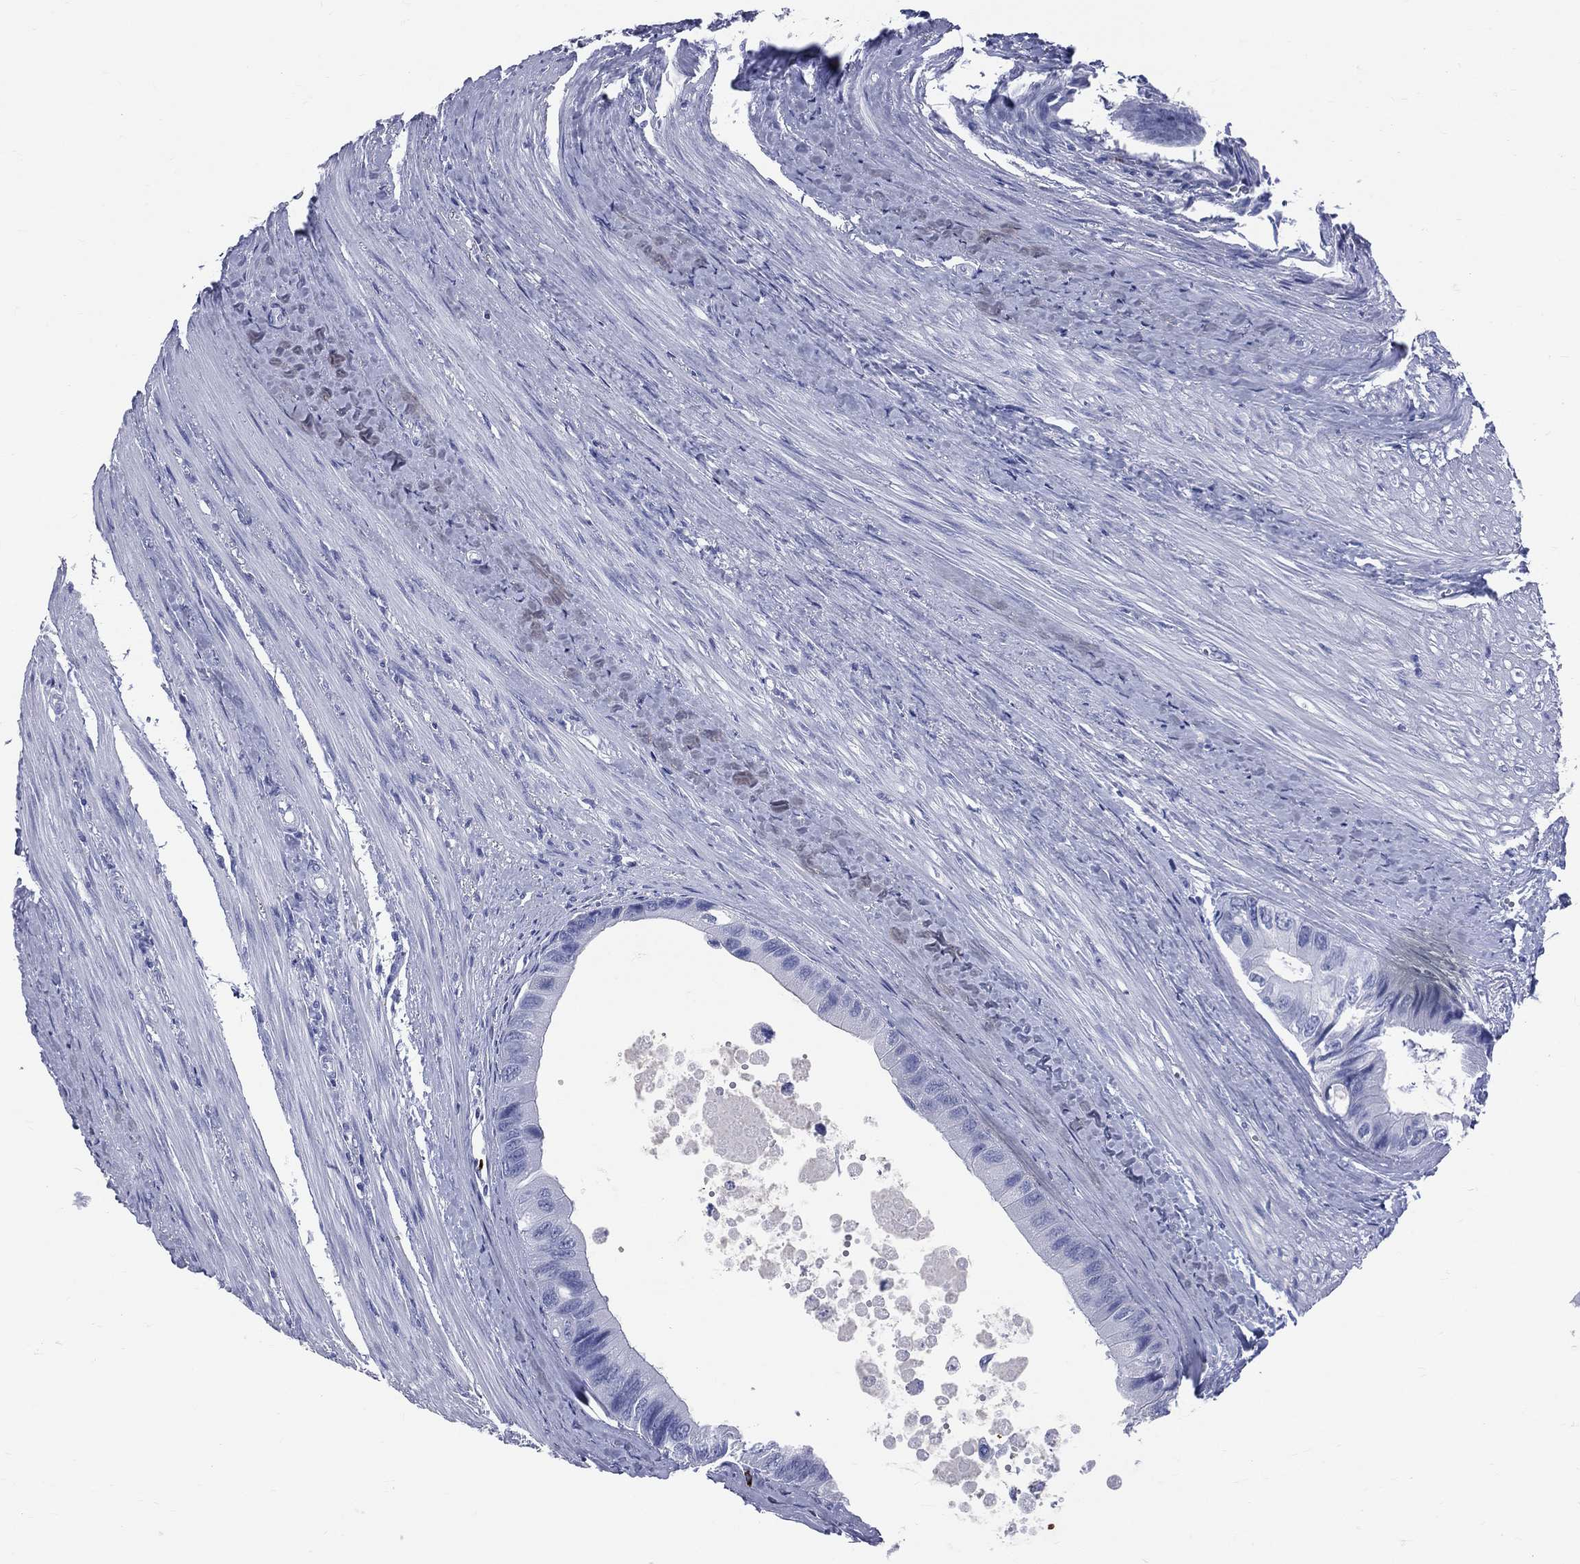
{"staining": {"intensity": "negative", "quantity": "none", "location": "none"}, "tissue": "colorectal cancer", "cell_type": "Tumor cells", "image_type": "cancer", "snomed": [{"axis": "morphology", "description": "Normal tissue, NOS"}, {"axis": "morphology", "description": "Adenocarcinoma, NOS"}, {"axis": "topography", "description": "Colon"}], "caption": "Immunohistochemical staining of human colorectal cancer exhibits no significant expression in tumor cells. Nuclei are stained in blue.", "gene": "PGLYRP1", "patient": {"sex": "male", "age": 65}}